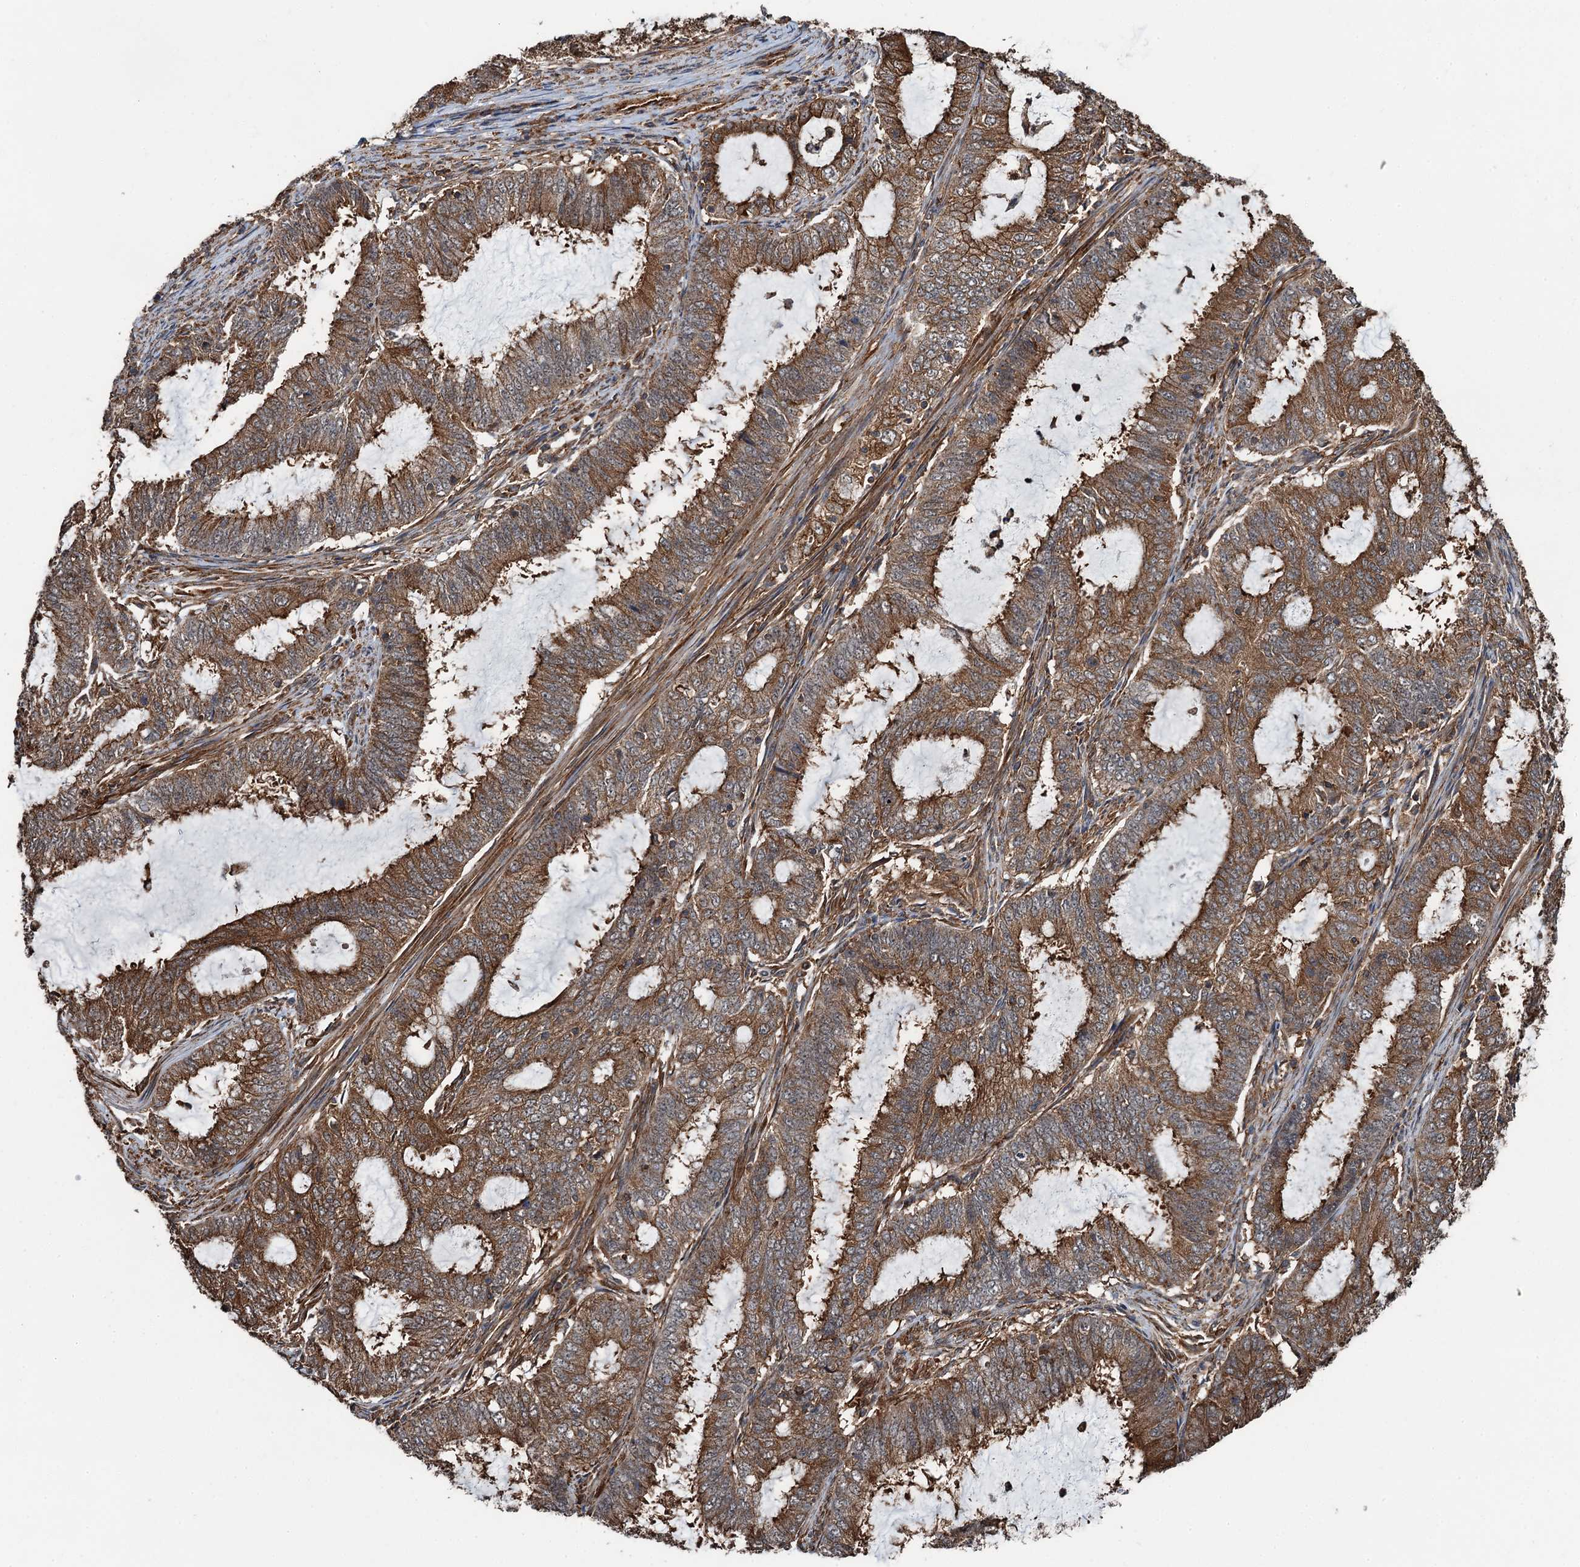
{"staining": {"intensity": "moderate", "quantity": ">75%", "location": "cytoplasmic/membranous"}, "tissue": "endometrial cancer", "cell_type": "Tumor cells", "image_type": "cancer", "snomed": [{"axis": "morphology", "description": "Adenocarcinoma, NOS"}, {"axis": "topography", "description": "Endometrium"}], "caption": "Protein expression analysis of endometrial cancer shows moderate cytoplasmic/membranous expression in about >75% of tumor cells. Using DAB (3,3'-diaminobenzidine) (brown) and hematoxylin (blue) stains, captured at high magnification using brightfield microscopy.", "gene": "WHAMM", "patient": {"sex": "female", "age": 51}}